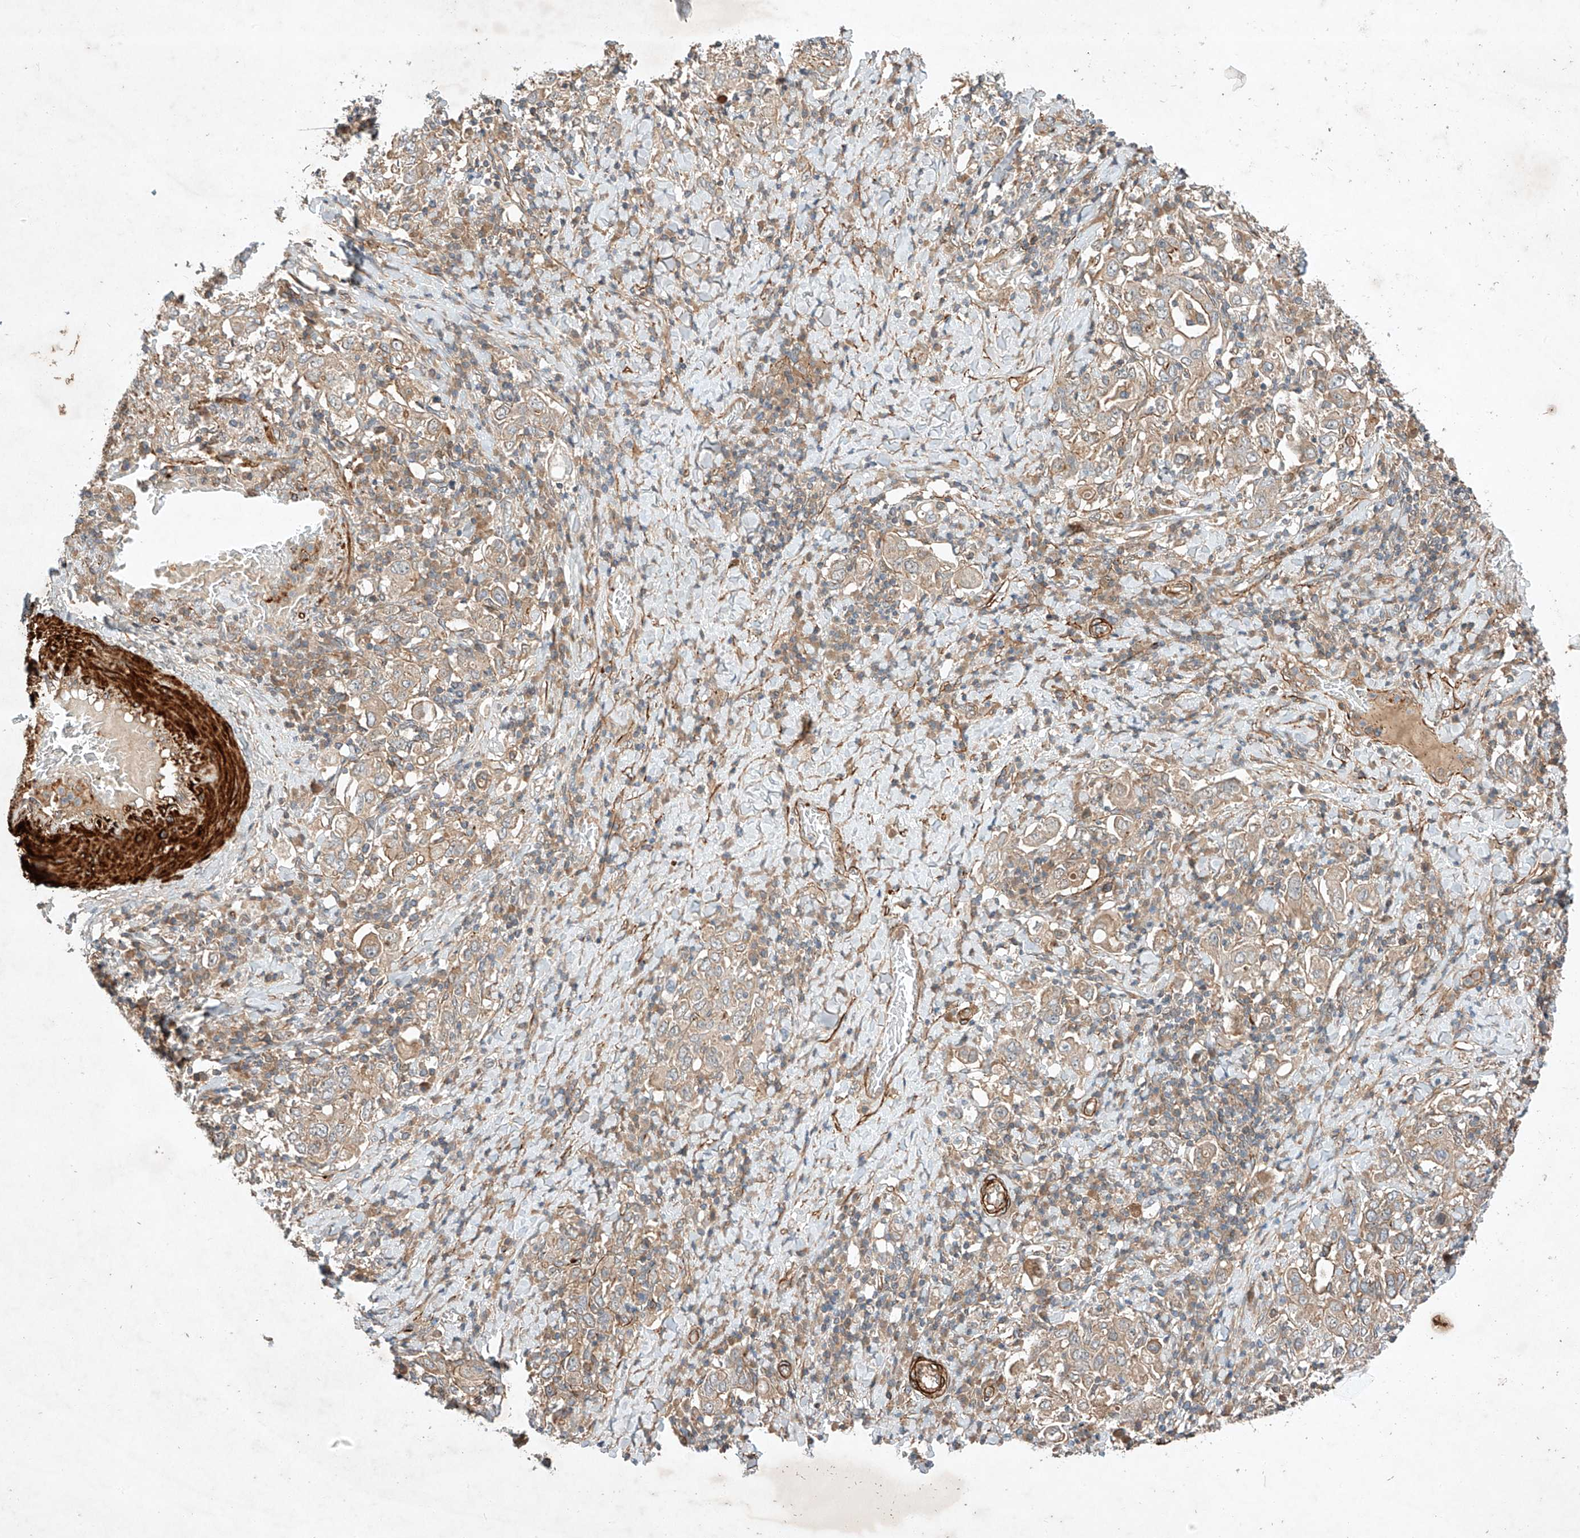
{"staining": {"intensity": "weak", "quantity": ">75%", "location": "cytoplasmic/membranous"}, "tissue": "stomach cancer", "cell_type": "Tumor cells", "image_type": "cancer", "snomed": [{"axis": "morphology", "description": "Adenocarcinoma, NOS"}, {"axis": "topography", "description": "Stomach, upper"}], "caption": "Human stomach adenocarcinoma stained with a protein marker demonstrates weak staining in tumor cells.", "gene": "ARHGAP33", "patient": {"sex": "male", "age": 62}}